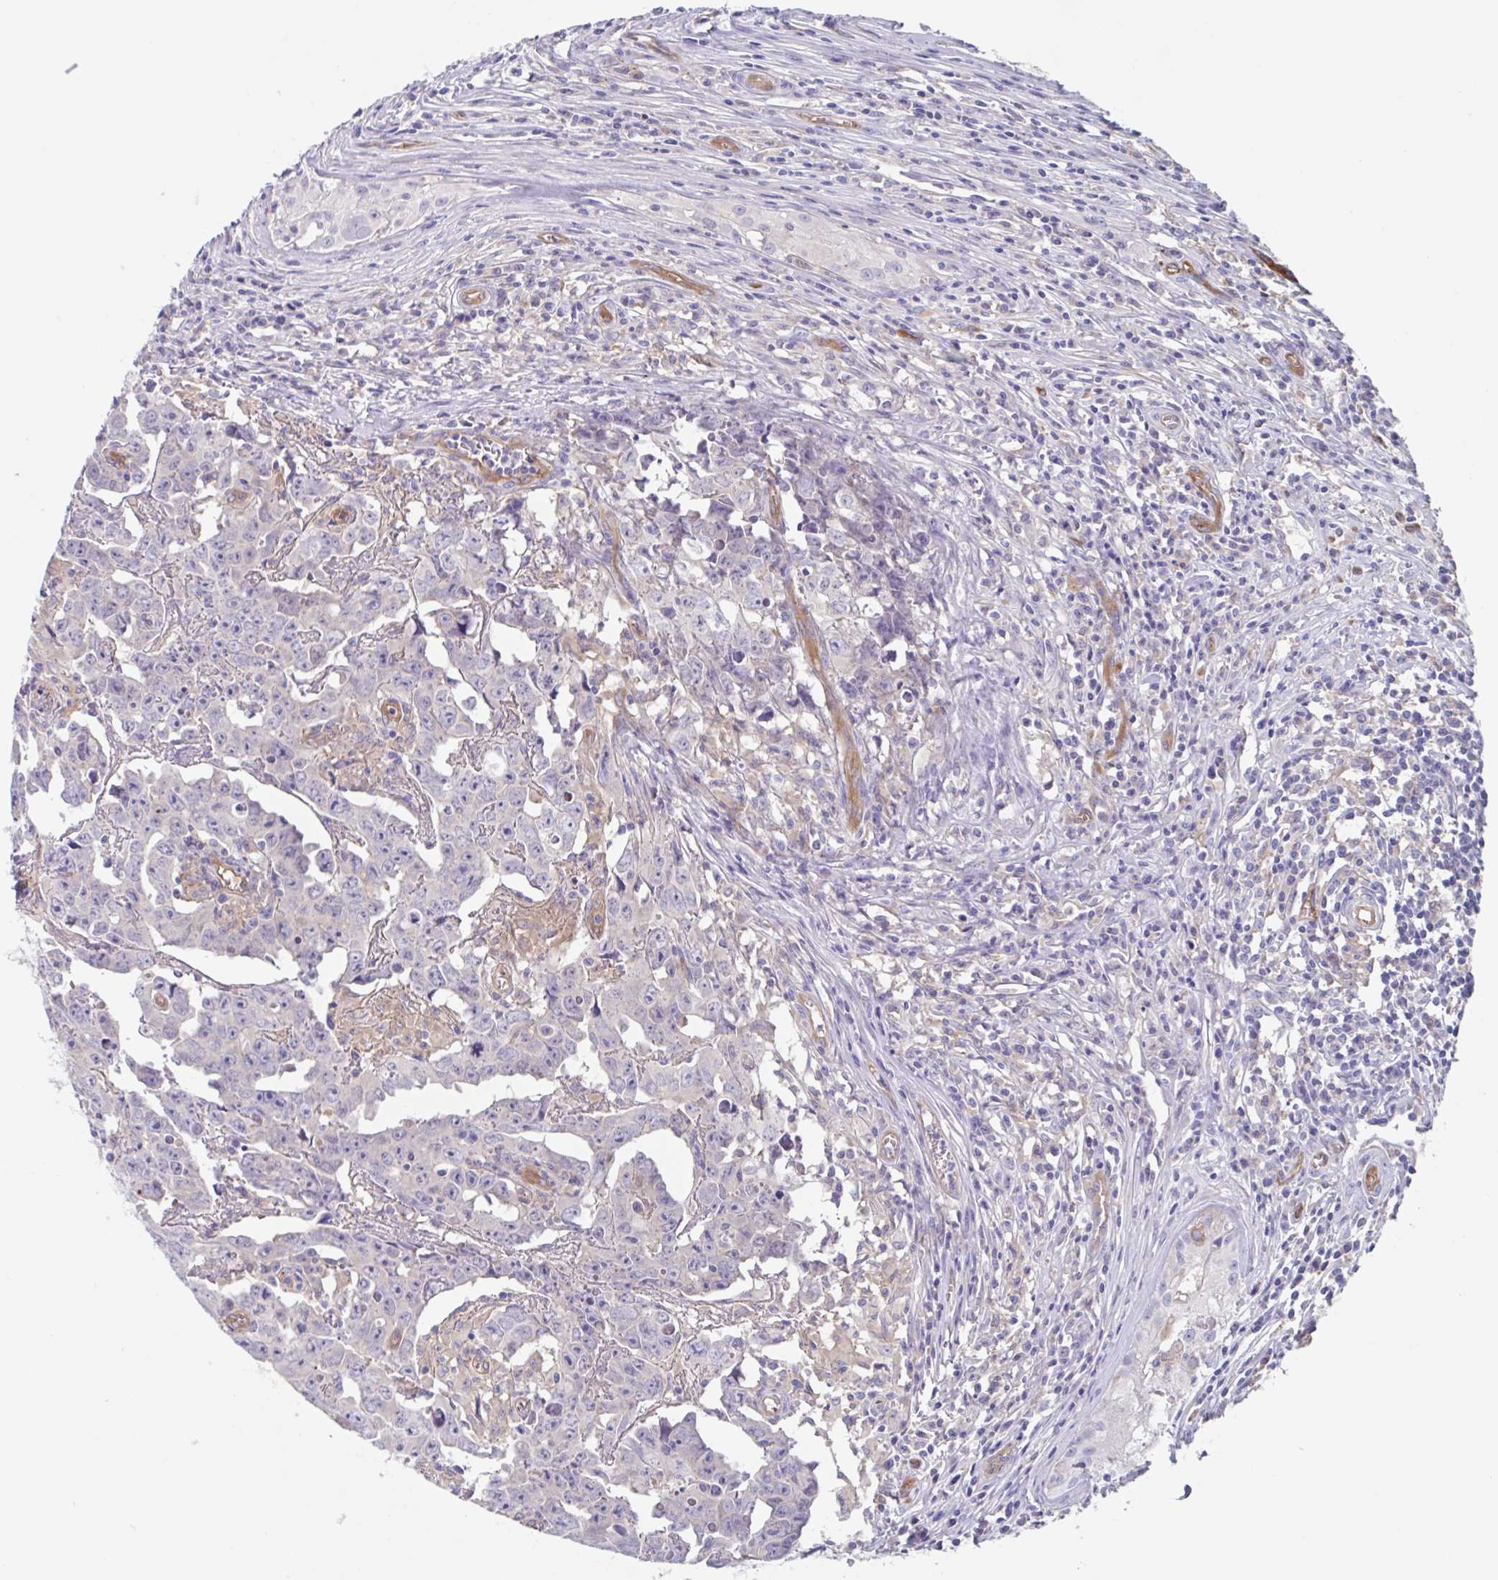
{"staining": {"intensity": "negative", "quantity": "none", "location": "none"}, "tissue": "testis cancer", "cell_type": "Tumor cells", "image_type": "cancer", "snomed": [{"axis": "morphology", "description": "Carcinoma, Embryonal, NOS"}, {"axis": "topography", "description": "Testis"}], "caption": "Photomicrograph shows no significant protein staining in tumor cells of testis cancer.", "gene": "EHD4", "patient": {"sex": "male", "age": 22}}